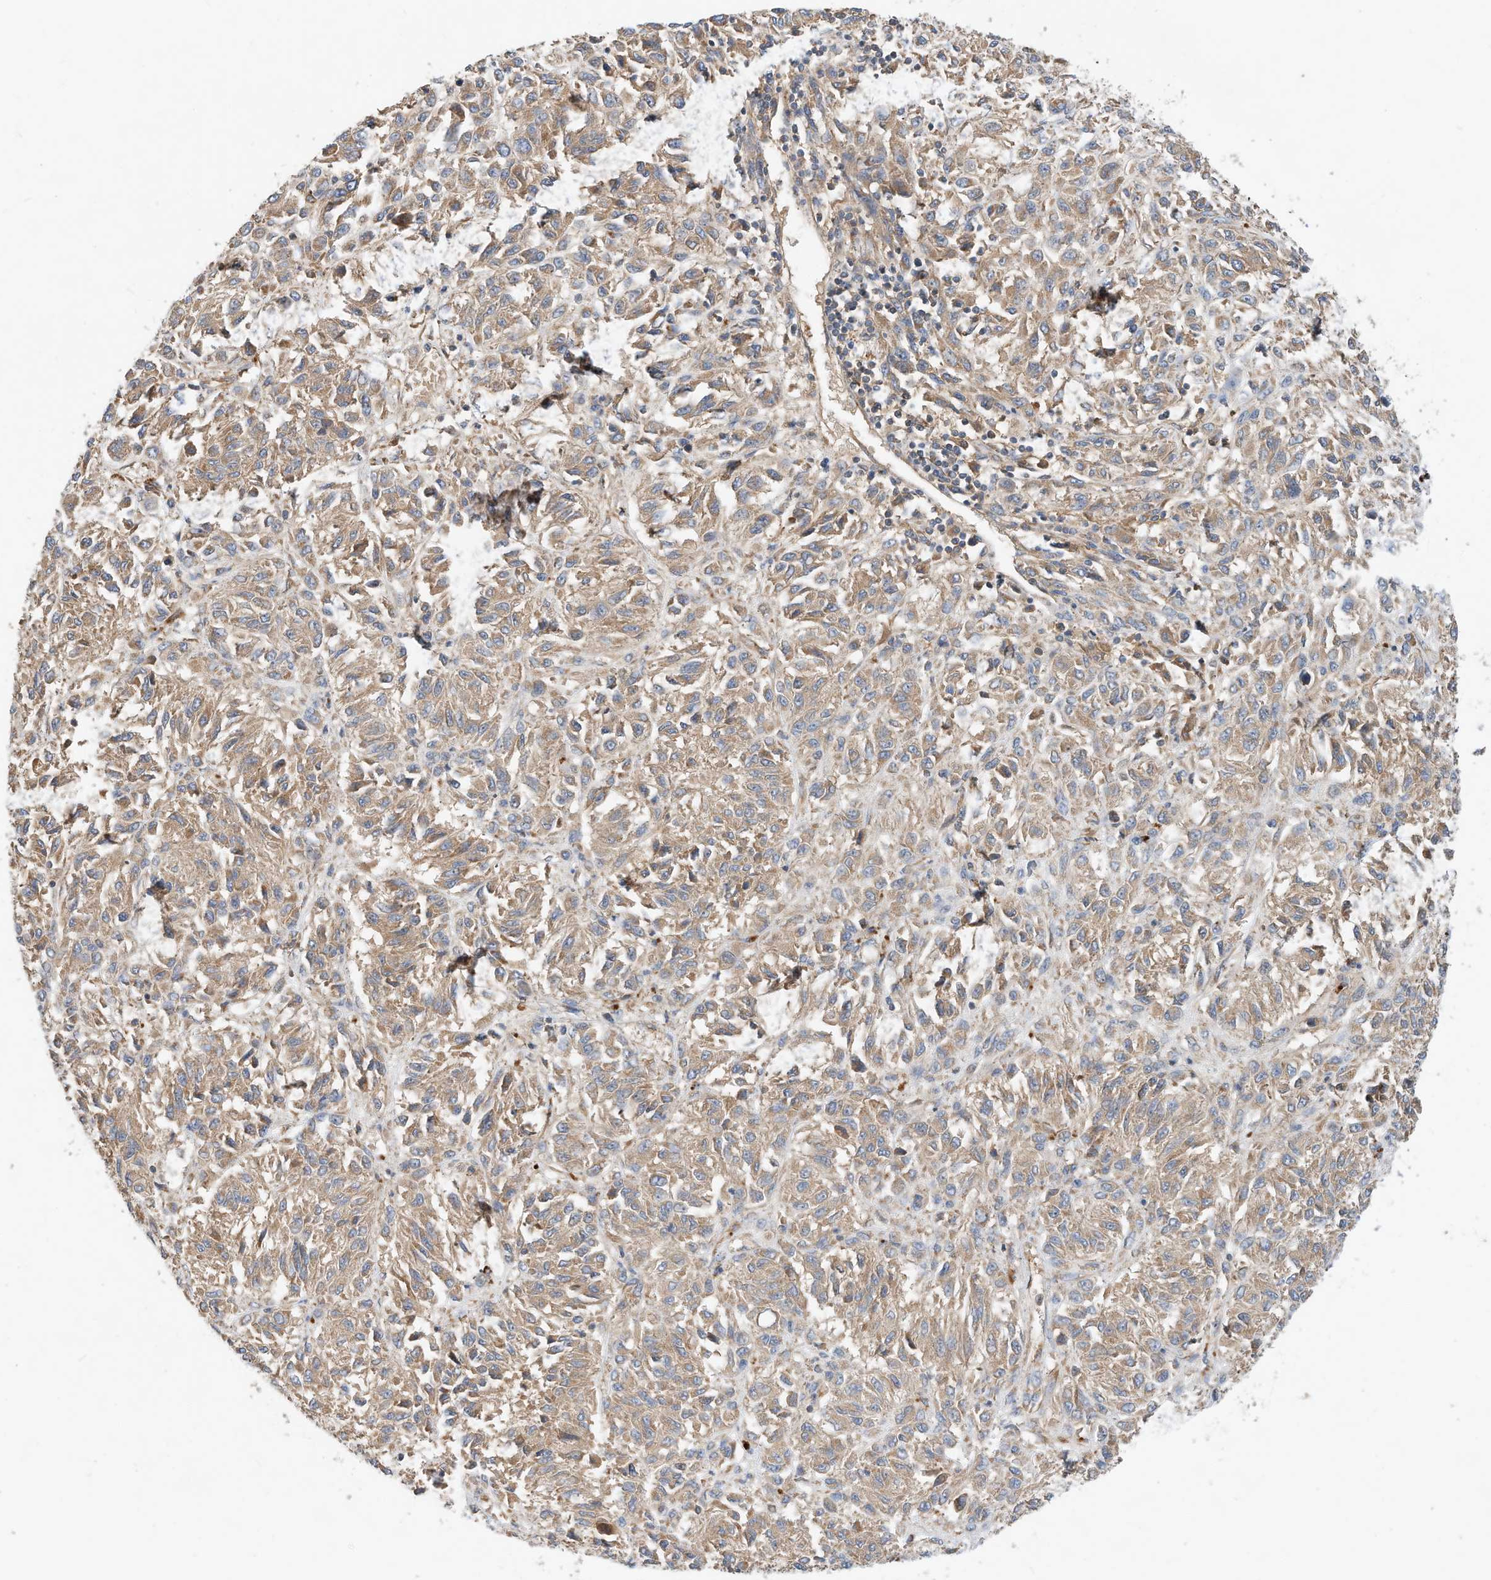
{"staining": {"intensity": "moderate", "quantity": ">75%", "location": "cytoplasmic/membranous"}, "tissue": "melanoma", "cell_type": "Tumor cells", "image_type": "cancer", "snomed": [{"axis": "morphology", "description": "Malignant melanoma, Metastatic site"}, {"axis": "topography", "description": "Lung"}], "caption": "Protein analysis of melanoma tissue reveals moderate cytoplasmic/membranous expression in approximately >75% of tumor cells. (IHC, brightfield microscopy, high magnification).", "gene": "CPAMD8", "patient": {"sex": "male", "age": 64}}